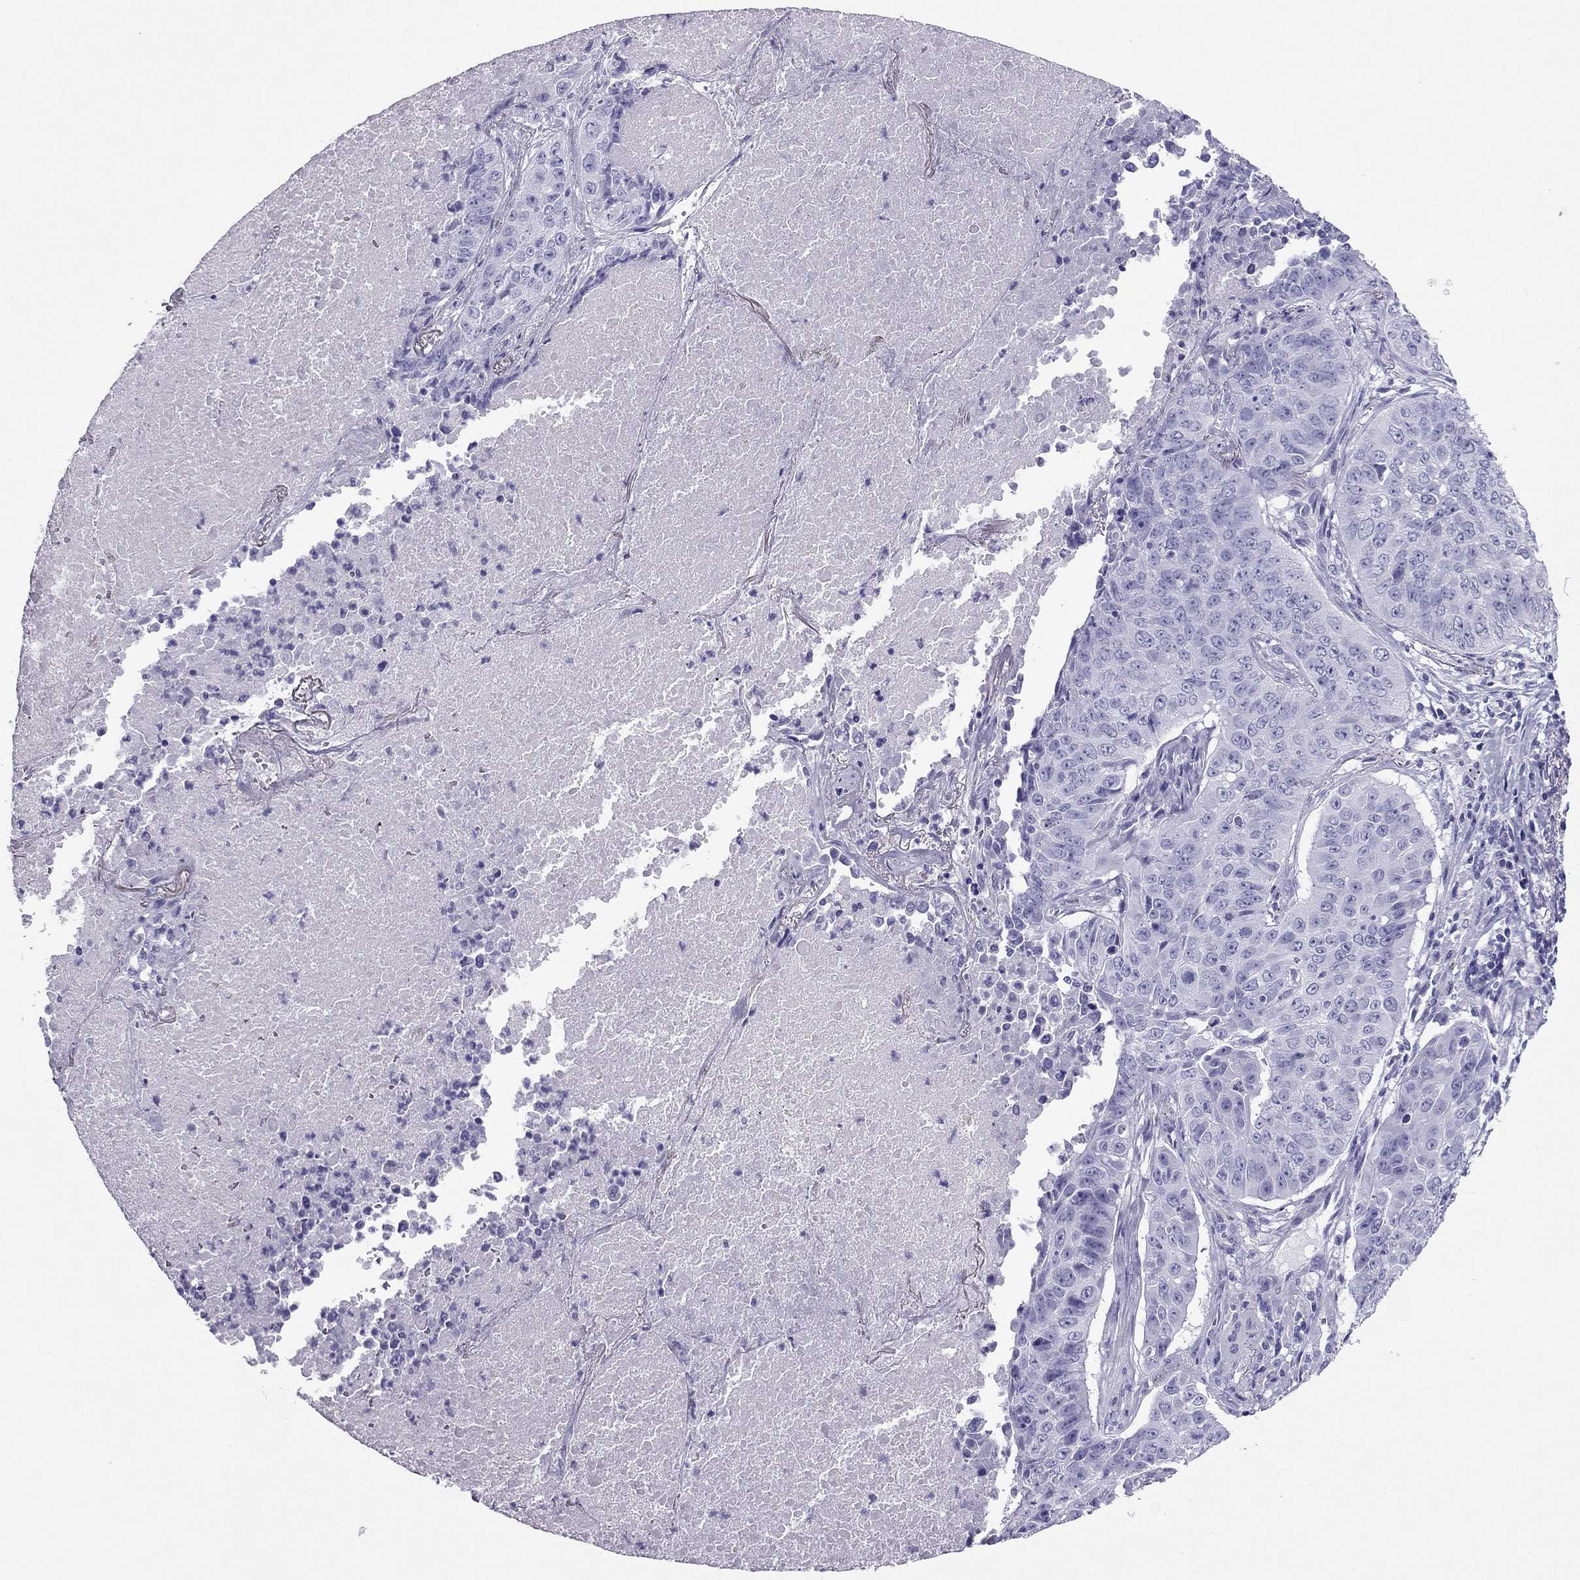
{"staining": {"intensity": "negative", "quantity": "none", "location": "none"}, "tissue": "lung cancer", "cell_type": "Tumor cells", "image_type": "cancer", "snomed": [{"axis": "morphology", "description": "Normal tissue, NOS"}, {"axis": "morphology", "description": "Squamous cell carcinoma, NOS"}, {"axis": "topography", "description": "Bronchus"}, {"axis": "topography", "description": "Lung"}], "caption": "DAB immunohistochemical staining of squamous cell carcinoma (lung) exhibits no significant positivity in tumor cells.", "gene": "PDE6A", "patient": {"sex": "male", "age": 64}}